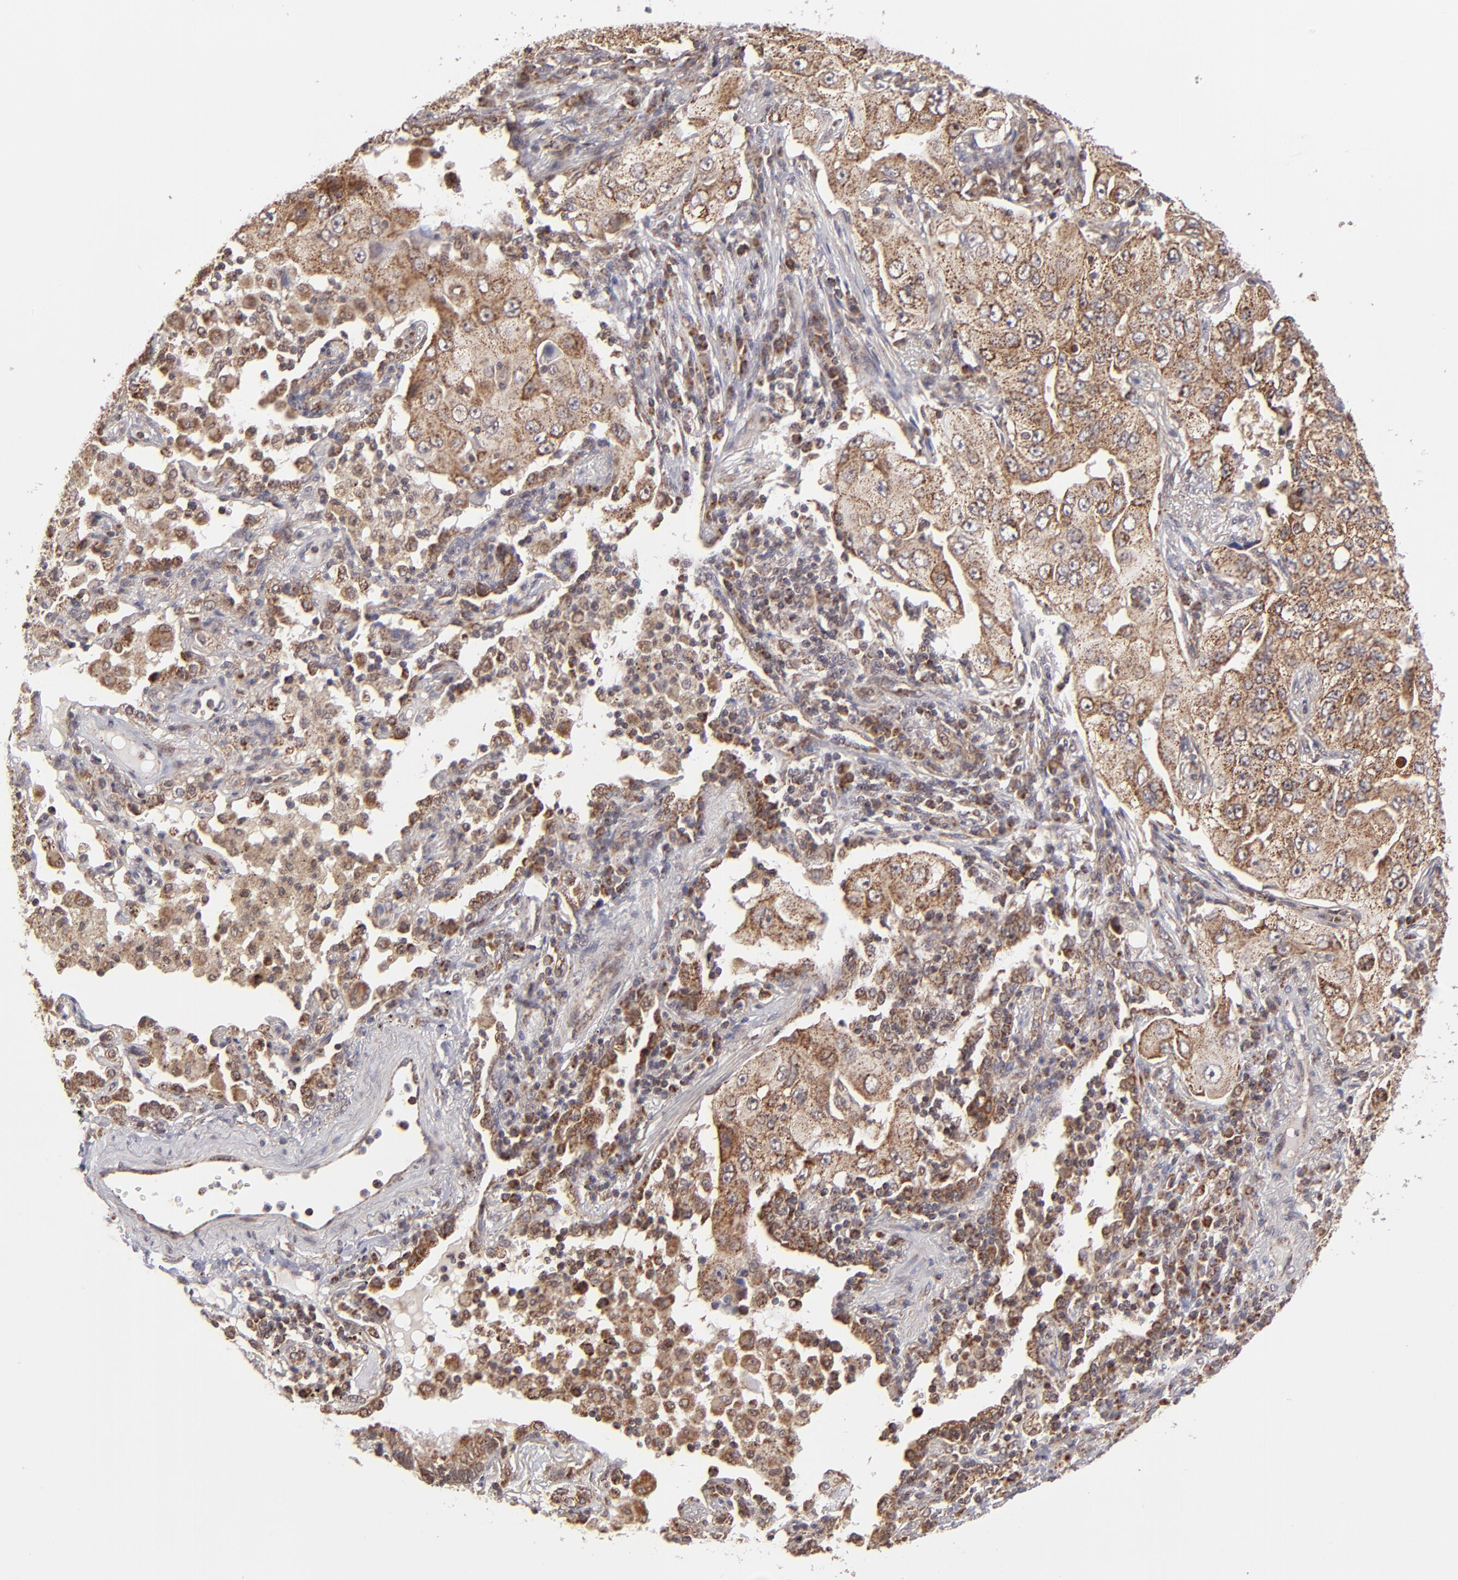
{"staining": {"intensity": "moderate", "quantity": ">75%", "location": "cytoplasmic/membranous"}, "tissue": "lung cancer", "cell_type": "Tumor cells", "image_type": "cancer", "snomed": [{"axis": "morphology", "description": "Adenocarcinoma, NOS"}, {"axis": "topography", "description": "Lung"}], "caption": "High-power microscopy captured an IHC photomicrograph of lung cancer, revealing moderate cytoplasmic/membranous positivity in about >75% of tumor cells.", "gene": "SLC15A1", "patient": {"sex": "male", "age": 84}}